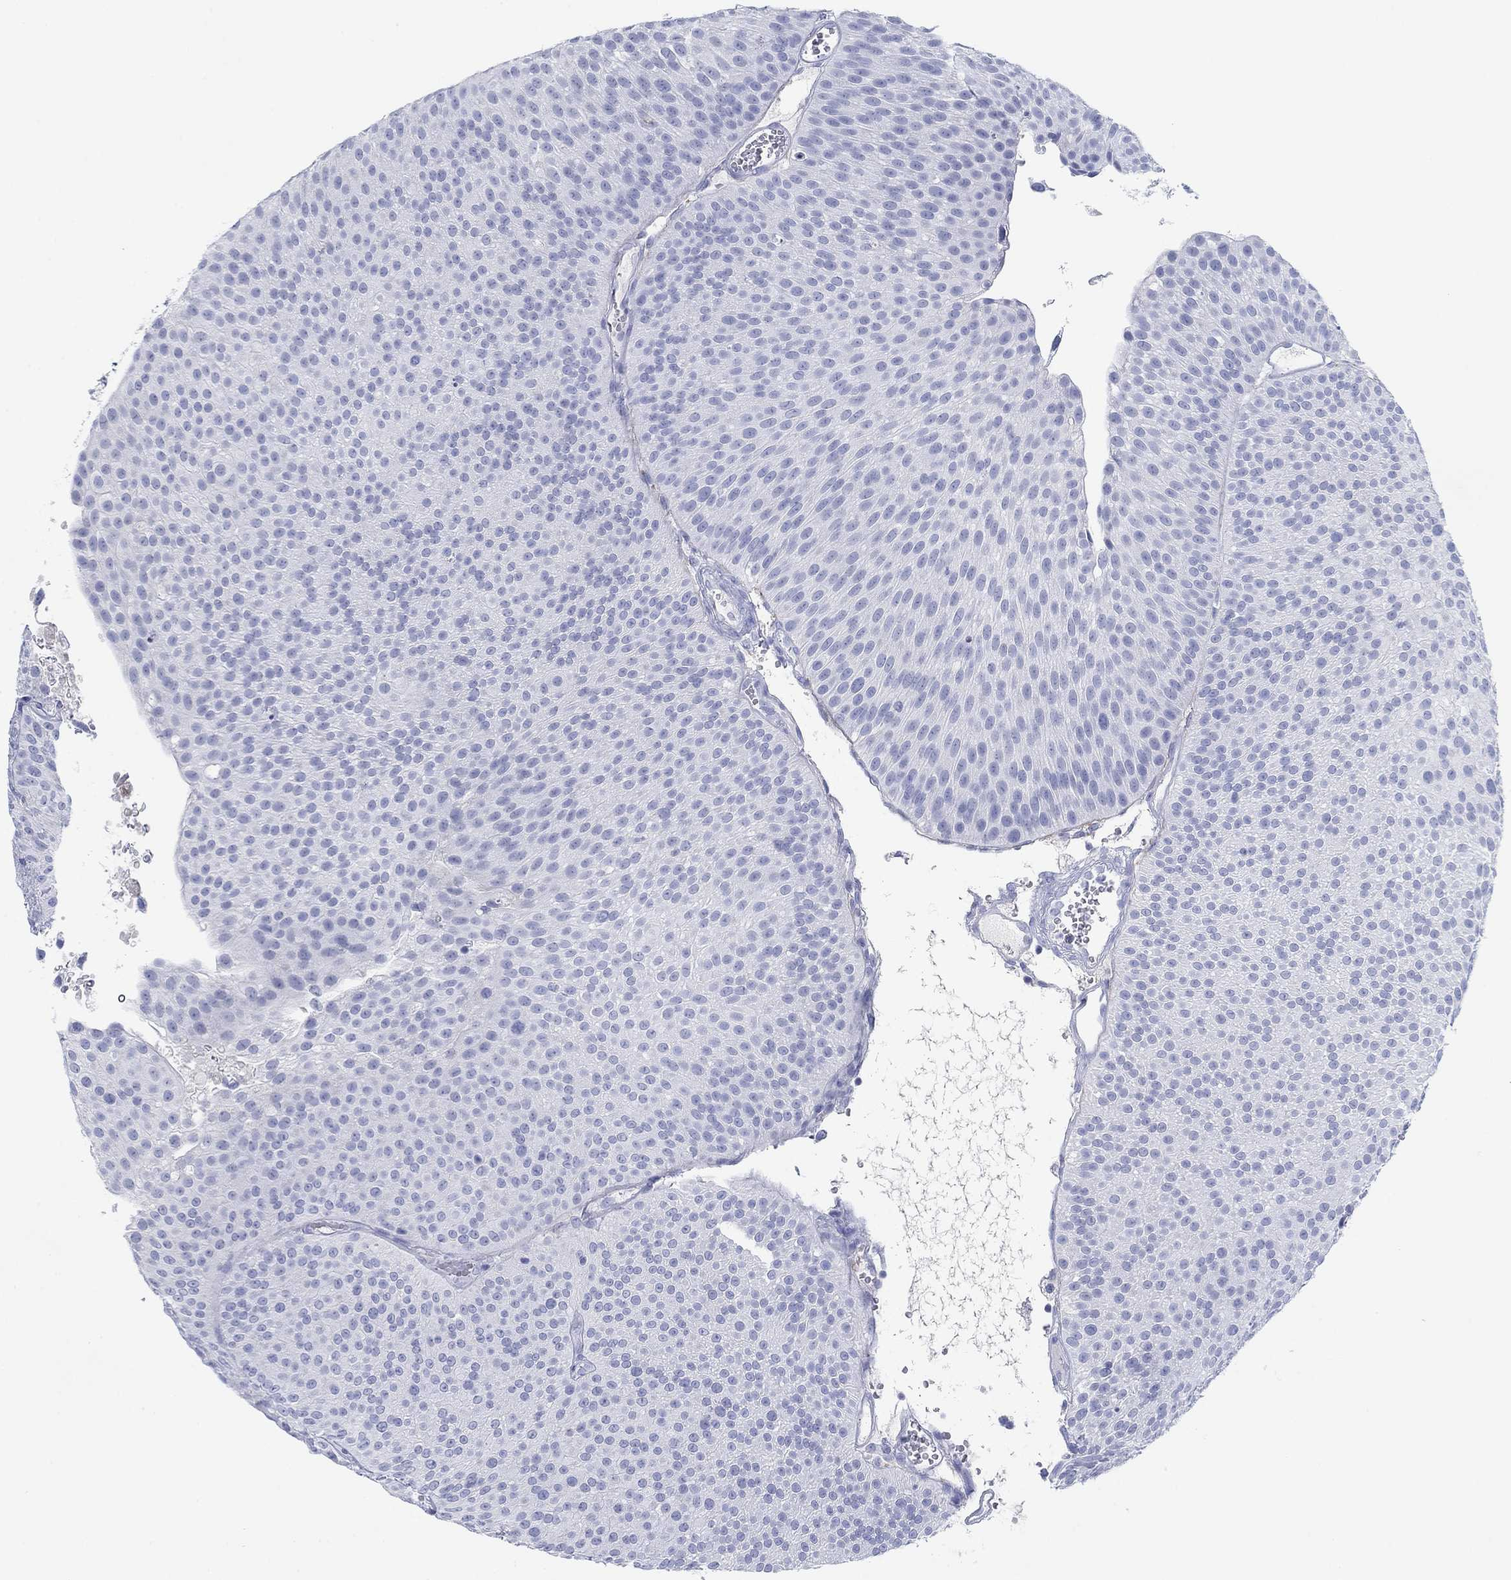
{"staining": {"intensity": "negative", "quantity": "none", "location": "none"}, "tissue": "urothelial cancer", "cell_type": "Tumor cells", "image_type": "cancer", "snomed": [{"axis": "morphology", "description": "Urothelial carcinoma, Low grade"}, {"axis": "topography", "description": "Urinary bladder"}], "caption": "Urothelial carcinoma (low-grade) was stained to show a protein in brown. There is no significant staining in tumor cells. (DAB immunohistochemistry, high magnification).", "gene": "PDYN", "patient": {"sex": "male", "age": 65}}